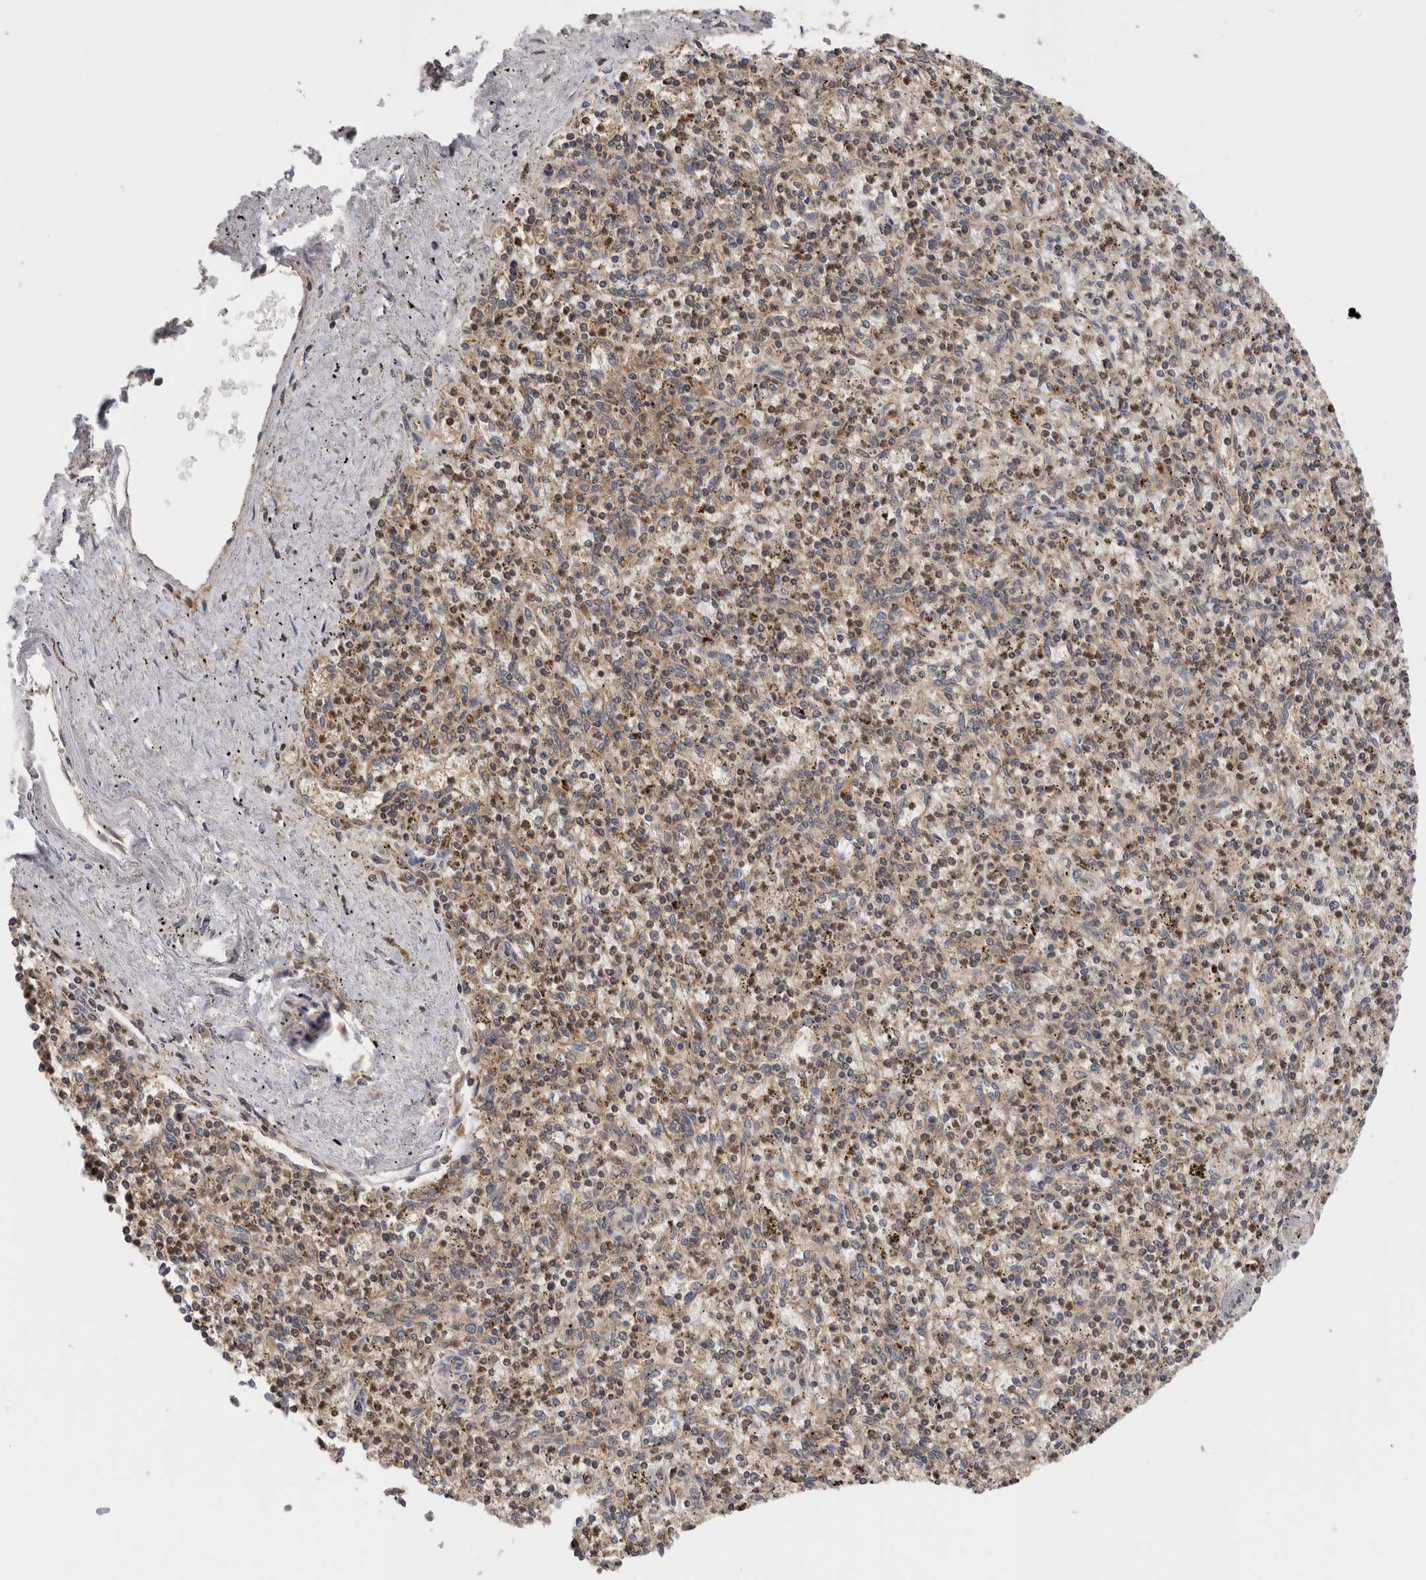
{"staining": {"intensity": "moderate", "quantity": "<25%", "location": "cytoplasmic/membranous"}, "tissue": "spleen", "cell_type": "Cells in red pulp", "image_type": "normal", "snomed": [{"axis": "morphology", "description": "Normal tissue, NOS"}, {"axis": "topography", "description": "Spleen"}], "caption": "The micrograph reveals immunohistochemical staining of benign spleen. There is moderate cytoplasmic/membranous expression is seen in approximately <25% of cells in red pulp.", "gene": "GRIK2", "patient": {"sex": "male", "age": 72}}